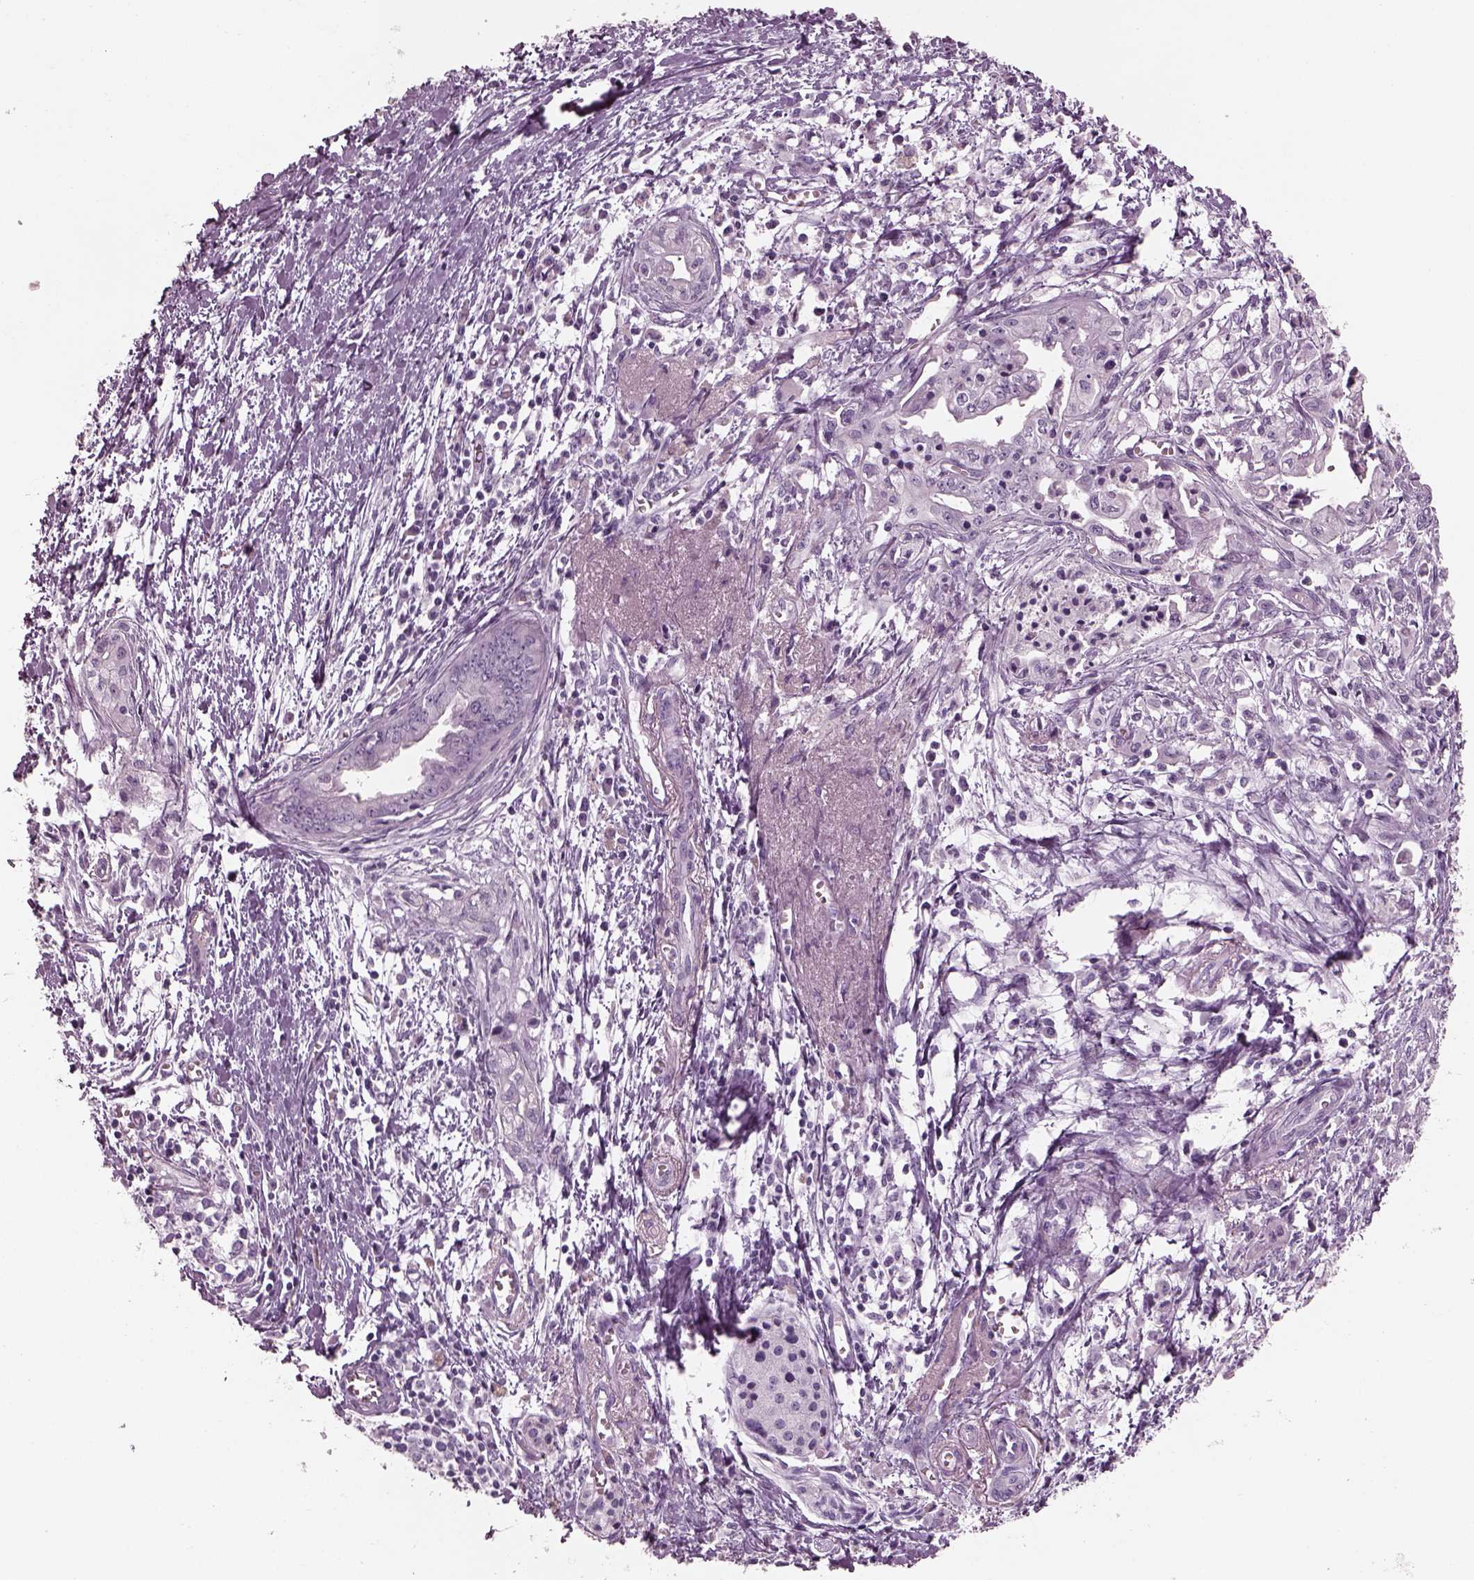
{"staining": {"intensity": "negative", "quantity": "none", "location": "none"}, "tissue": "pancreatic cancer", "cell_type": "Tumor cells", "image_type": "cancer", "snomed": [{"axis": "morphology", "description": "Adenocarcinoma, NOS"}, {"axis": "topography", "description": "Pancreas"}], "caption": "Immunohistochemistry (IHC) histopathology image of neoplastic tissue: human pancreatic adenocarcinoma stained with DAB reveals no significant protein staining in tumor cells. (DAB immunohistochemistry, high magnification).", "gene": "PDC", "patient": {"sex": "female", "age": 61}}